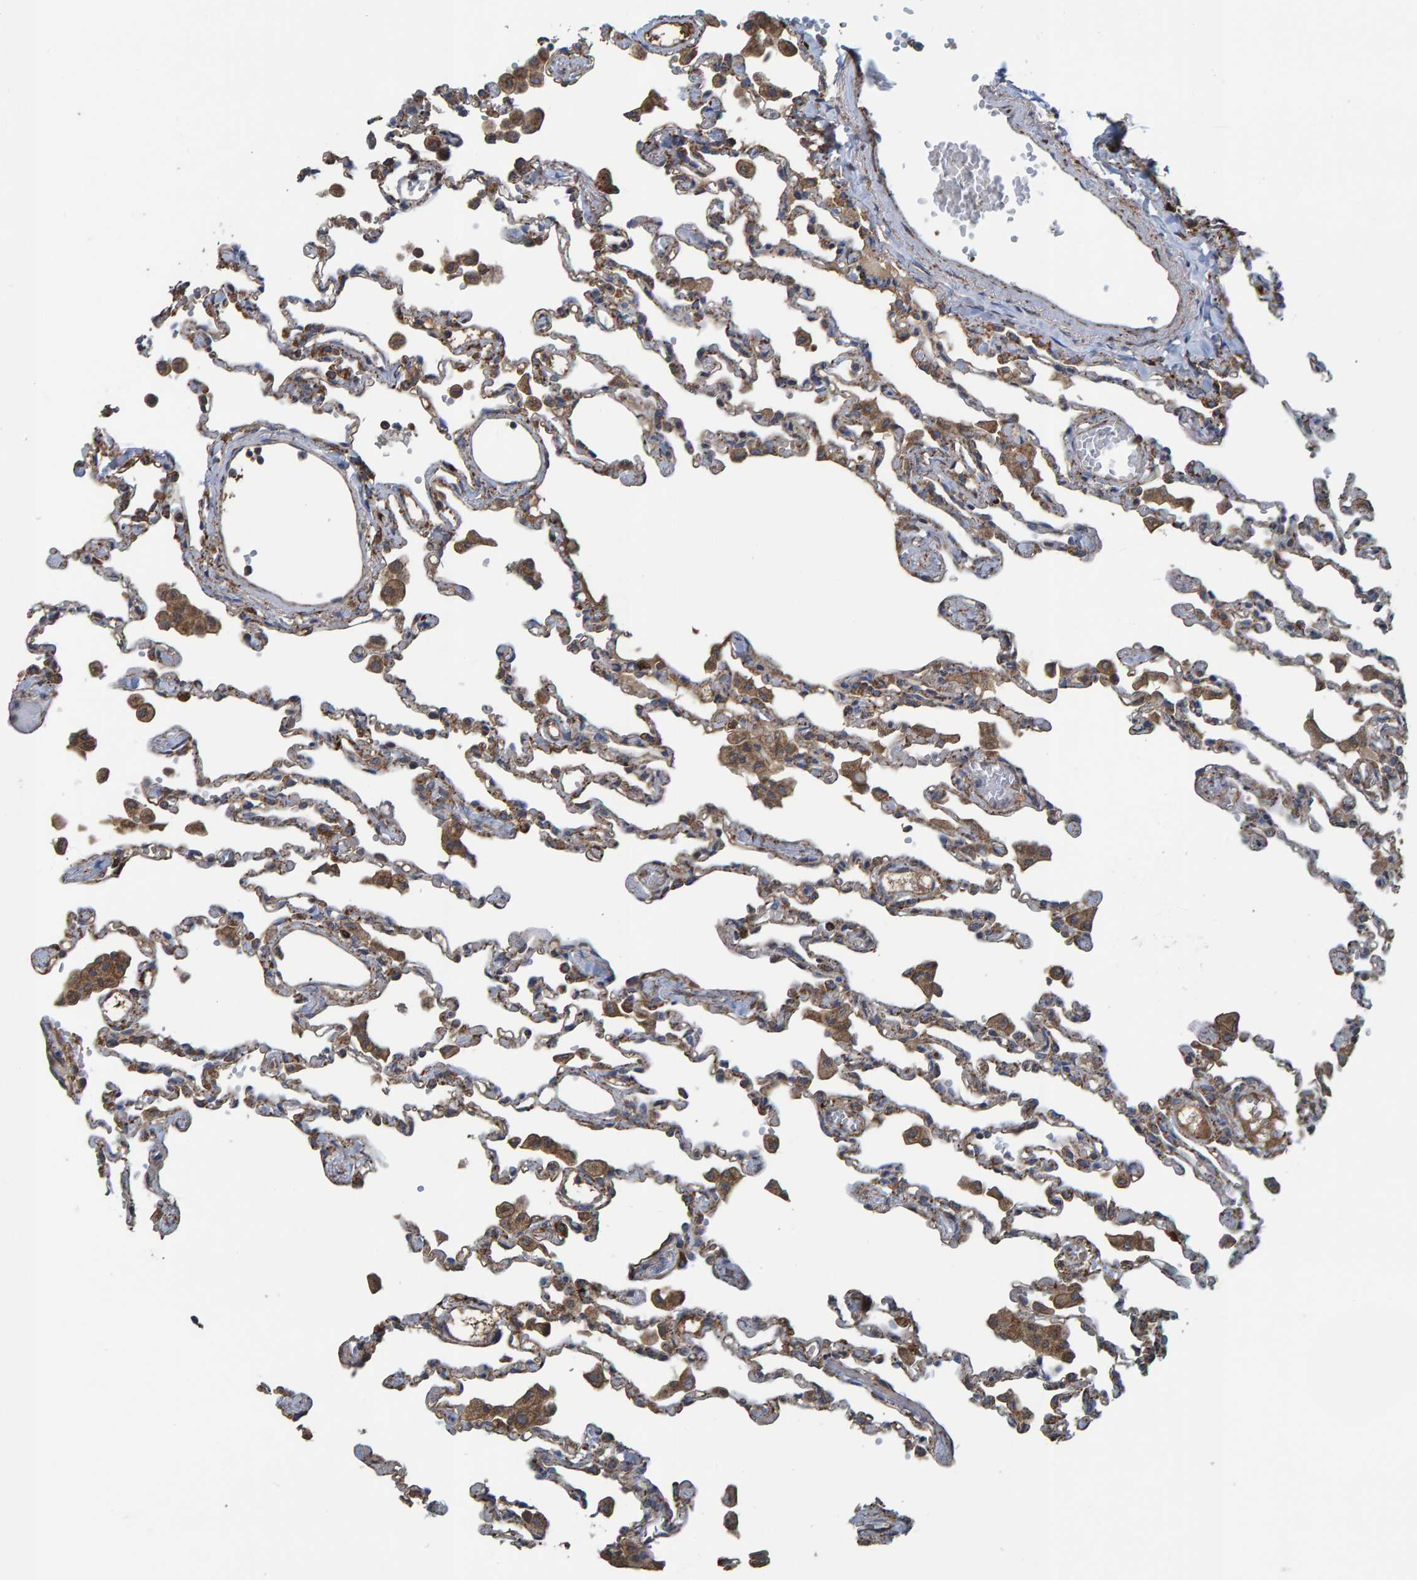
{"staining": {"intensity": "moderate", "quantity": "25%-75%", "location": "cytoplasmic/membranous"}, "tissue": "lung", "cell_type": "Alveolar cells", "image_type": "normal", "snomed": [{"axis": "morphology", "description": "Normal tissue, NOS"}, {"axis": "topography", "description": "Bronchus"}, {"axis": "topography", "description": "Lung"}], "caption": "Immunohistochemical staining of benign human lung demonstrates medium levels of moderate cytoplasmic/membranous staining in approximately 25%-75% of alveolar cells.", "gene": "LRSAM1", "patient": {"sex": "female", "age": 49}}